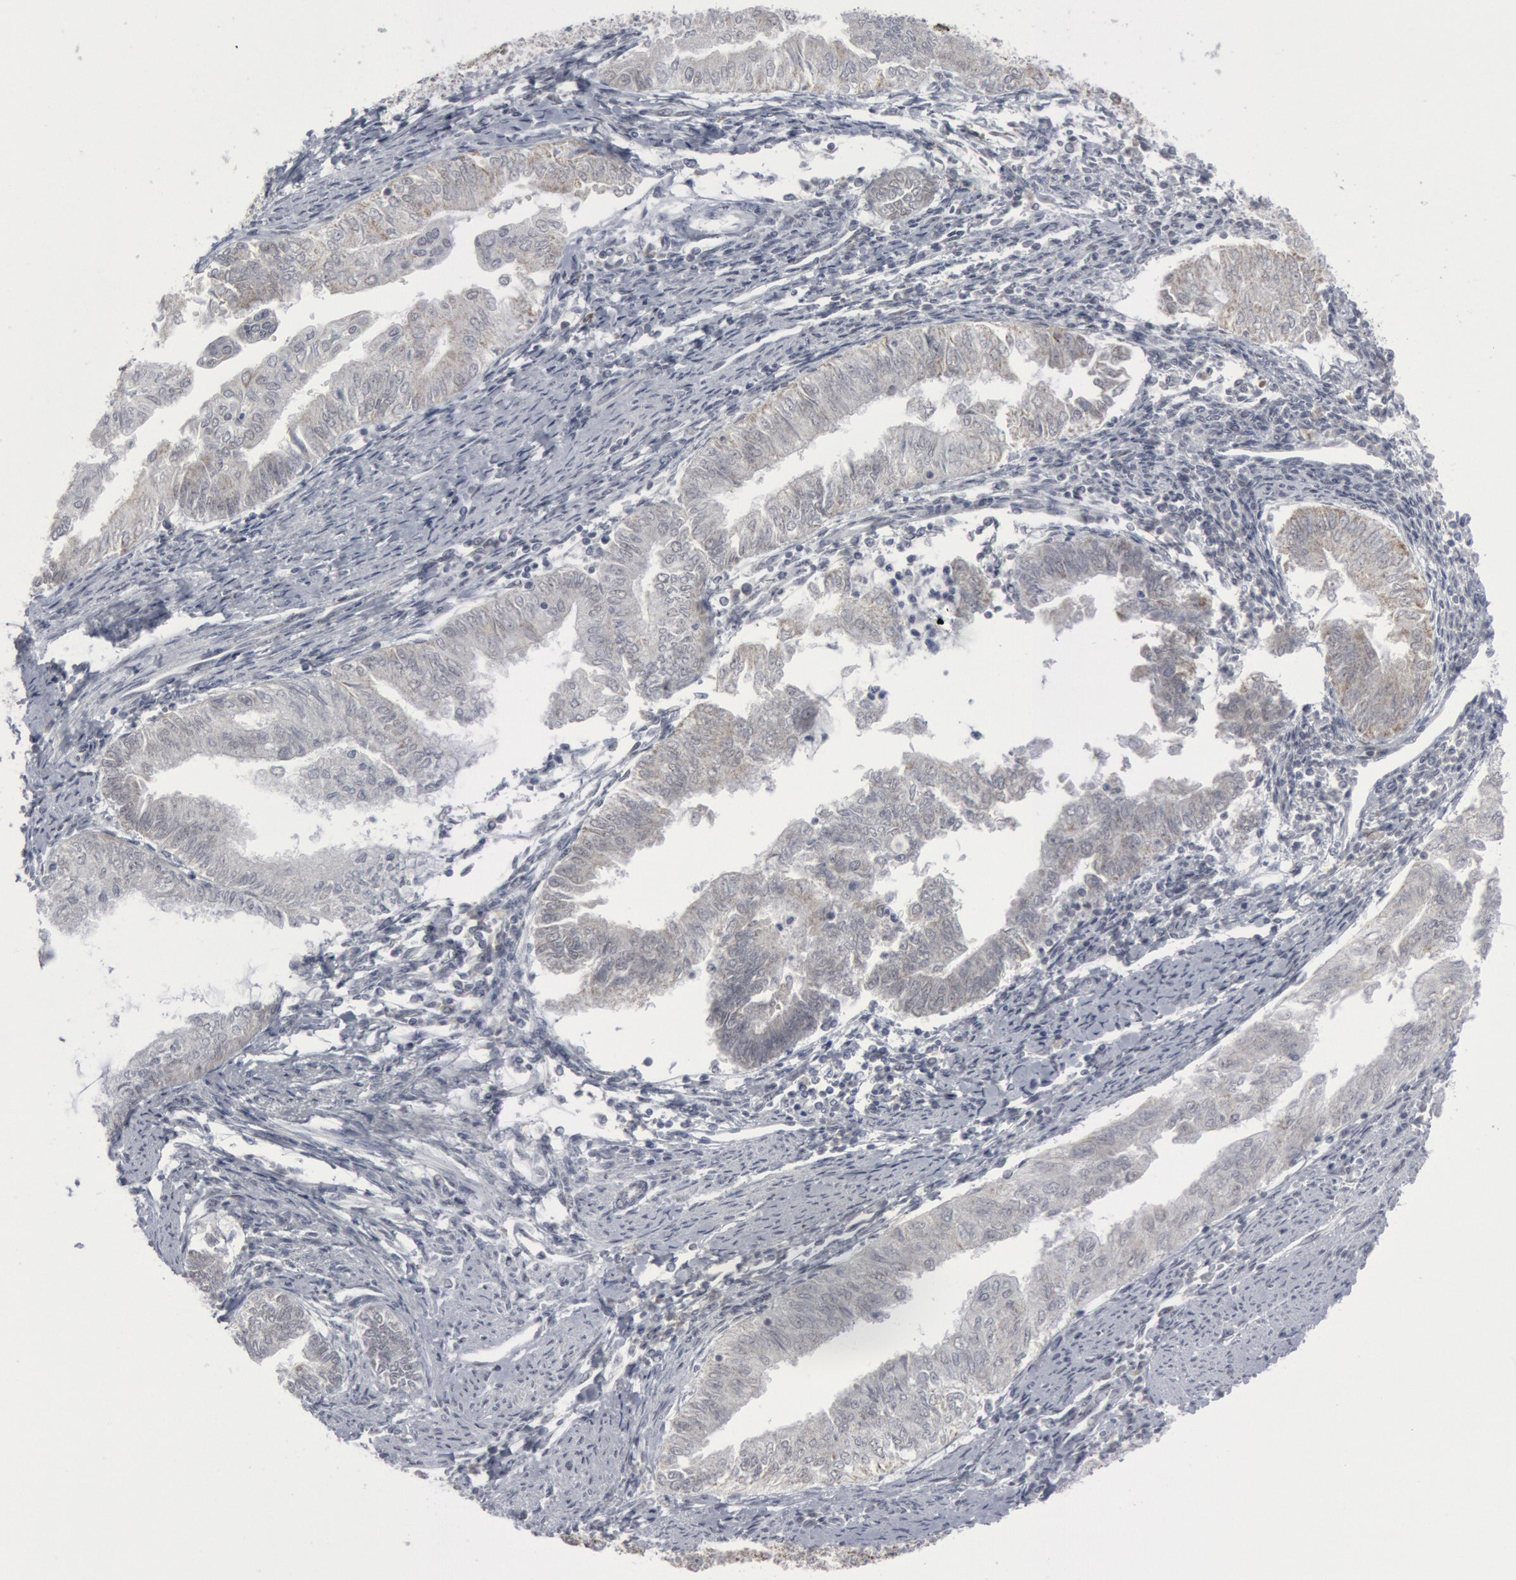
{"staining": {"intensity": "negative", "quantity": "none", "location": "none"}, "tissue": "endometrial cancer", "cell_type": "Tumor cells", "image_type": "cancer", "snomed": [{"axis": "morphology", "description": "Adenocarcinoma, NOS"}, {"axis": "topography", "description": "Endometrium"}], "caption": "IHC of human endometrial adenocarcinoma demonstrates no expression in tumor cells.", "gene": "CASP9", "patient": {"sex": "female", "age": 66}}